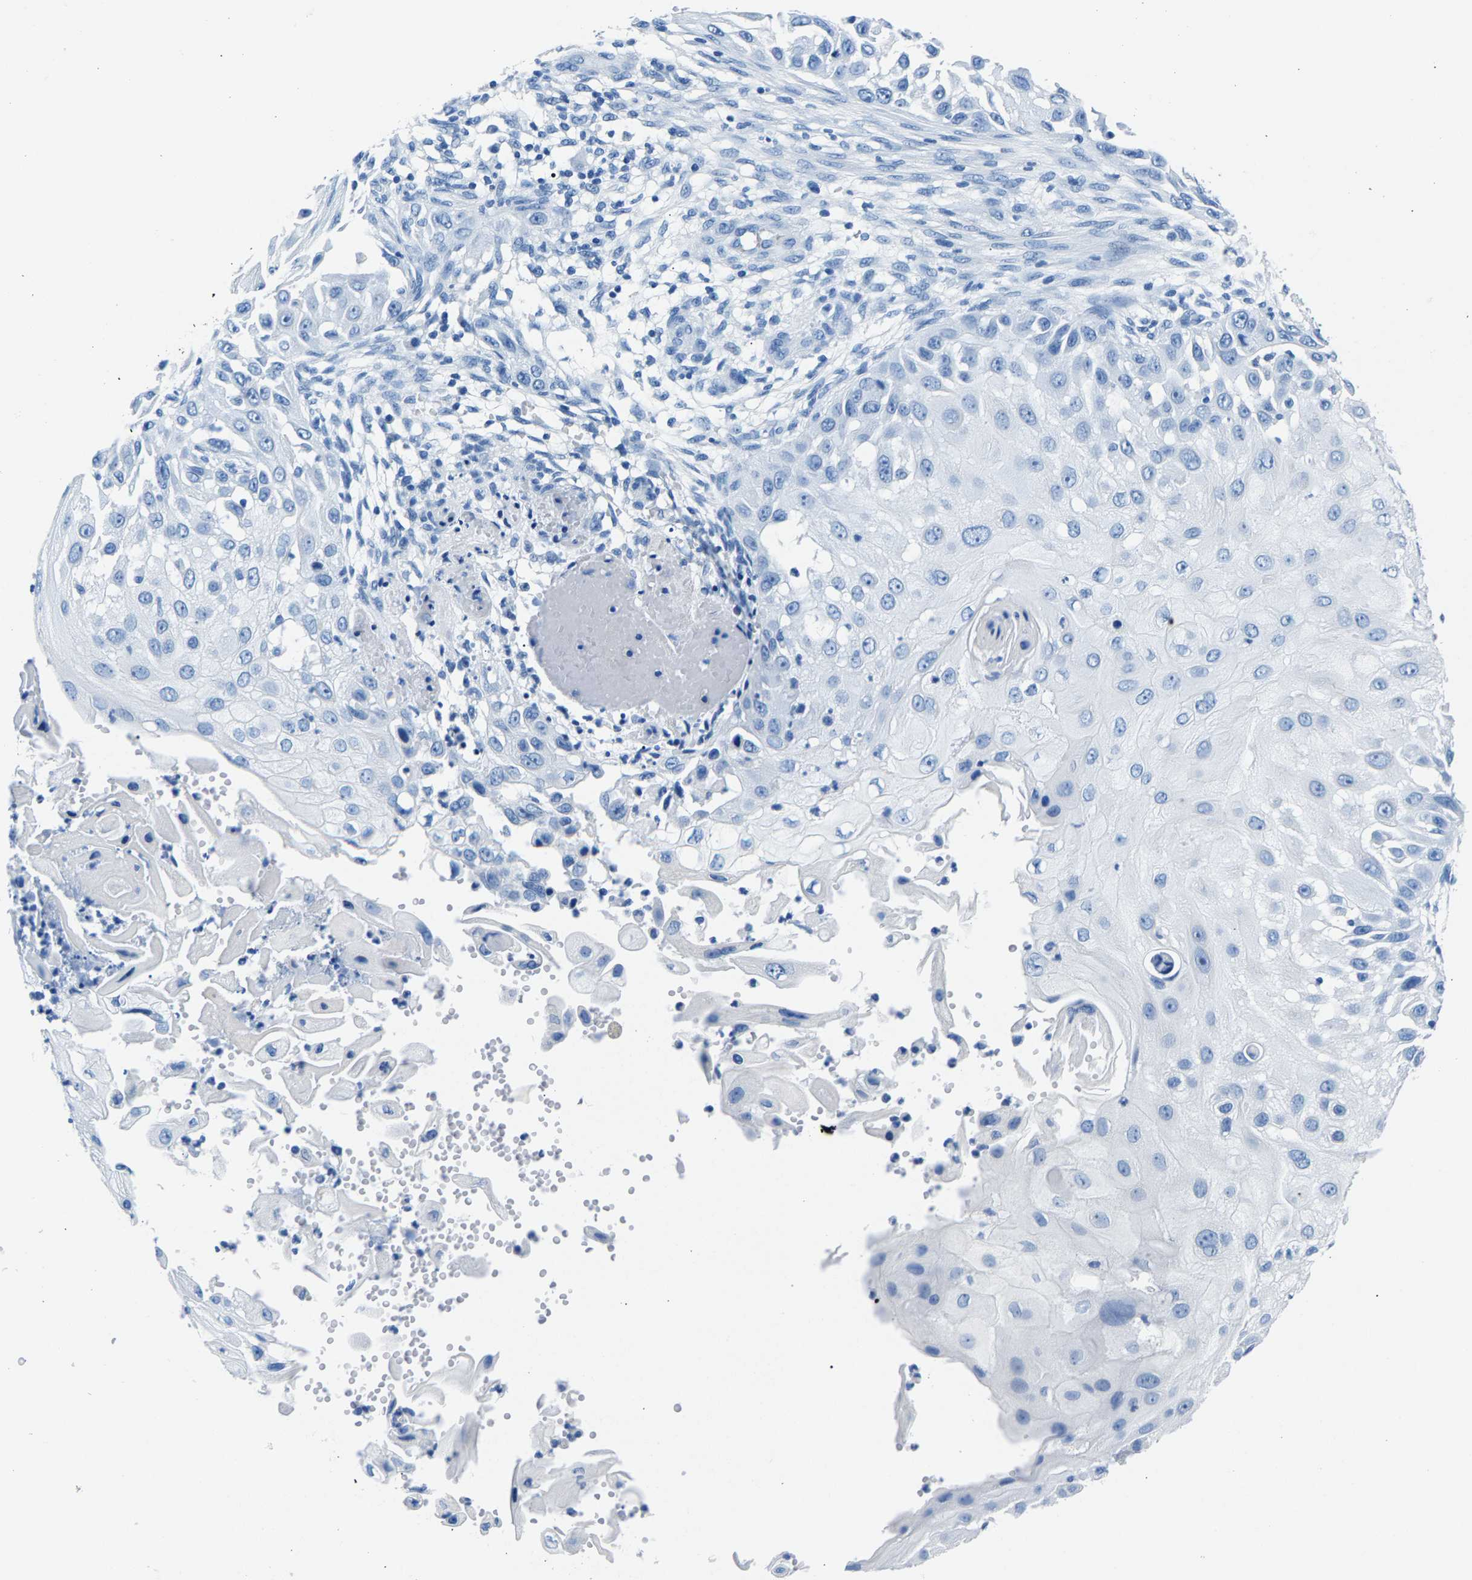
{"staining": {"intensity": "negative", "quantity": "none", "location": "none"}, "tissue": "skin cancer", "cell_type": "Tumor cells", "image_type": "cancer", "snomed": [{"axis": "morphology", "description": "Squamous cell carcinoma, NOS"}, {"axis": "topography", "description": "Skin"}], "caption": "Tumor cells are negative for brown protein staining in skin cancer (squamous cell carcinoma).", "gene": "CPS1", "patient": {"sex": "female", "age": 44}}